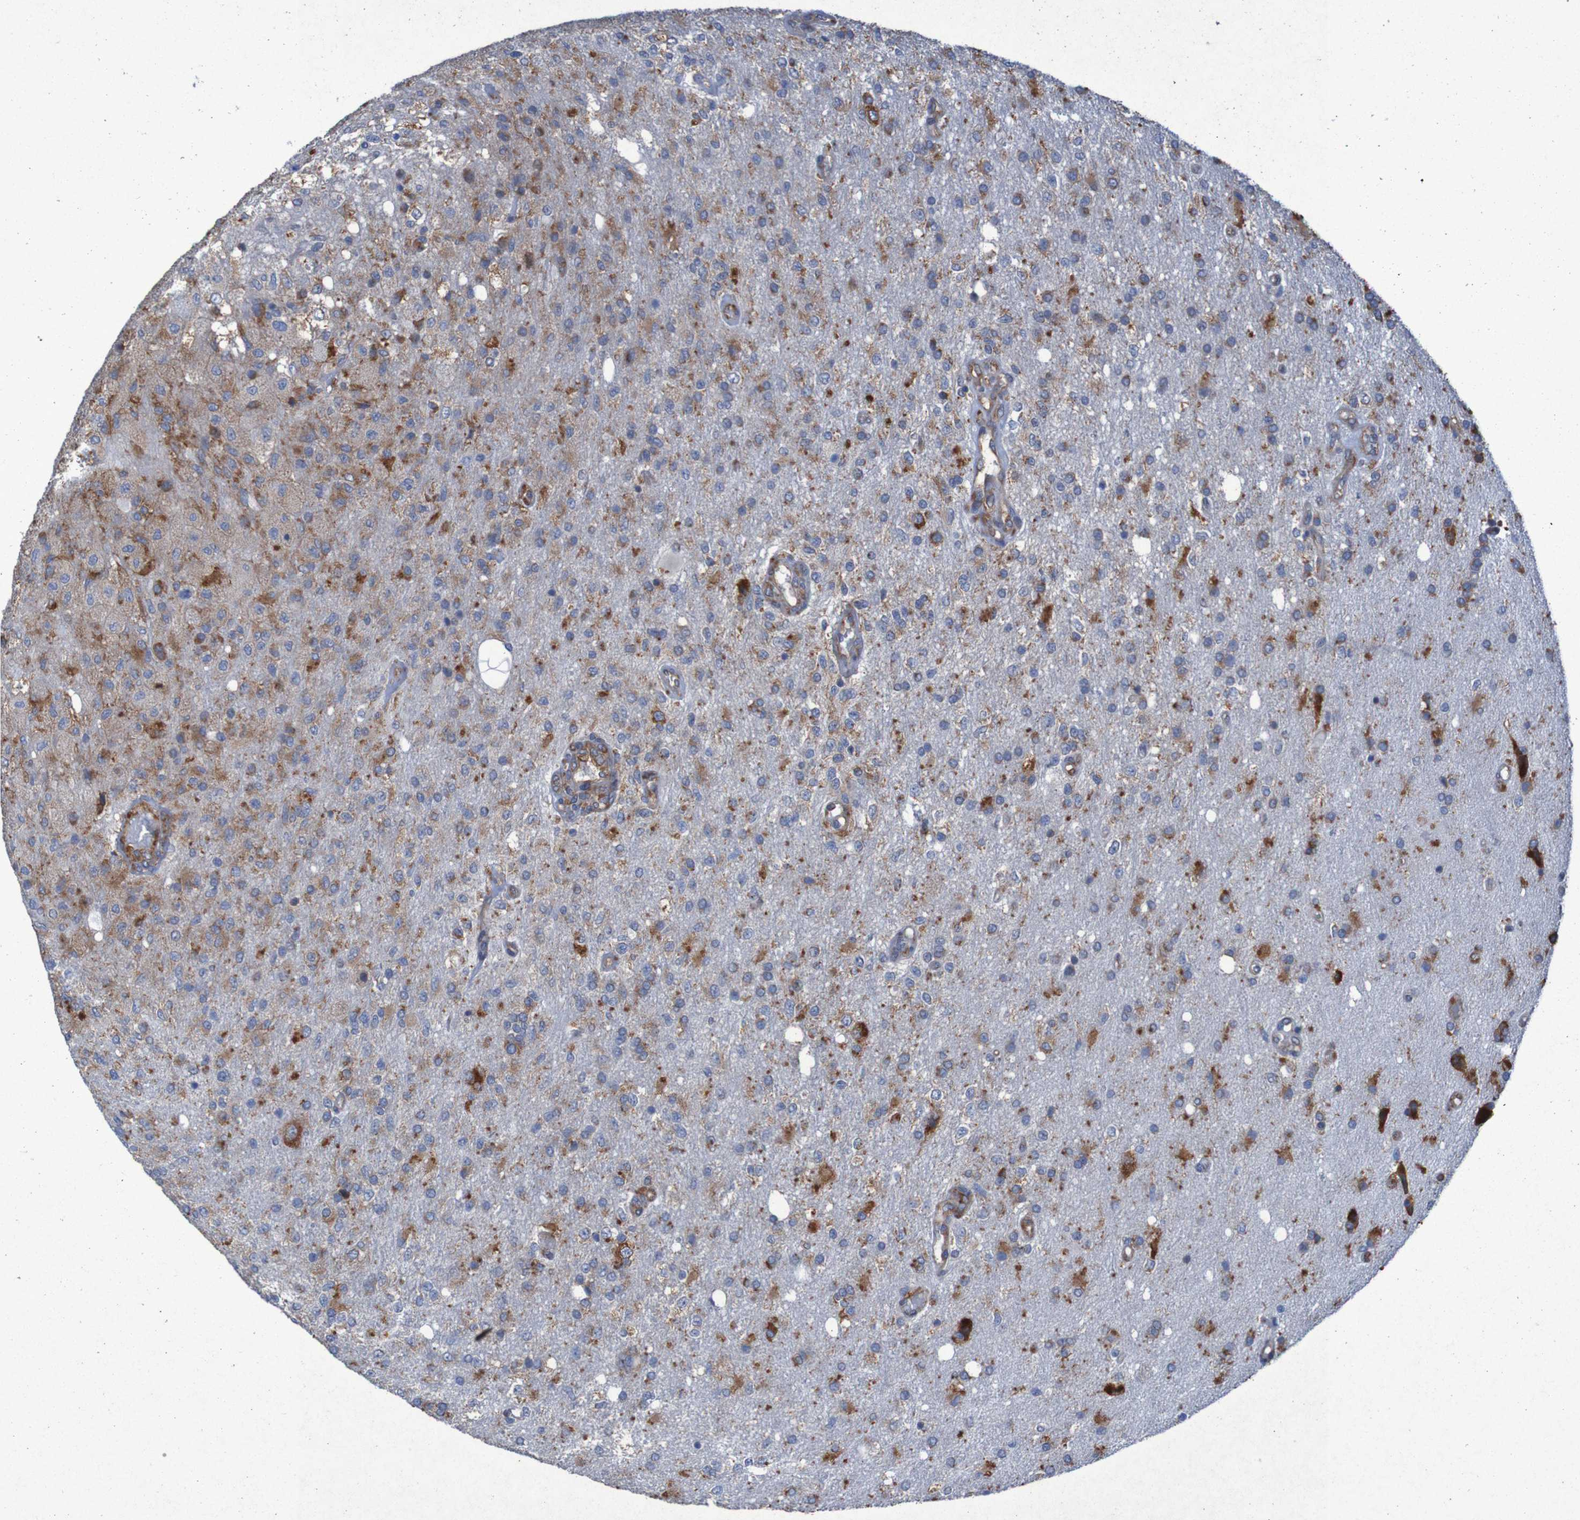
{"staining": {"intensity": "weak", "quantity": ">75%", "location": "cytoplasmic/membranous"}, "tissue": "glioma", "cell_type": "Tumor cells", "image_type": "cancer", "snomed": [{"axis": "morphology", "description": "Normal tissue, NOS"}, {"axis": "morphology", "description": "Glioma, malignant, High grade"}, {"axis": "topography", "description": "Cerebral cortex"}], "caption": "An IHC image of tumor tissue is shown. Protein staining in brown highlights weak cytoplasmic/membranous positivity in malignant glioma (high-grade) within tumor cells. (DAB = brown stain, brightfield microscopy at high magnification).", "gene": "RPL10", "patient": {"sex": "male", "age": 77}}